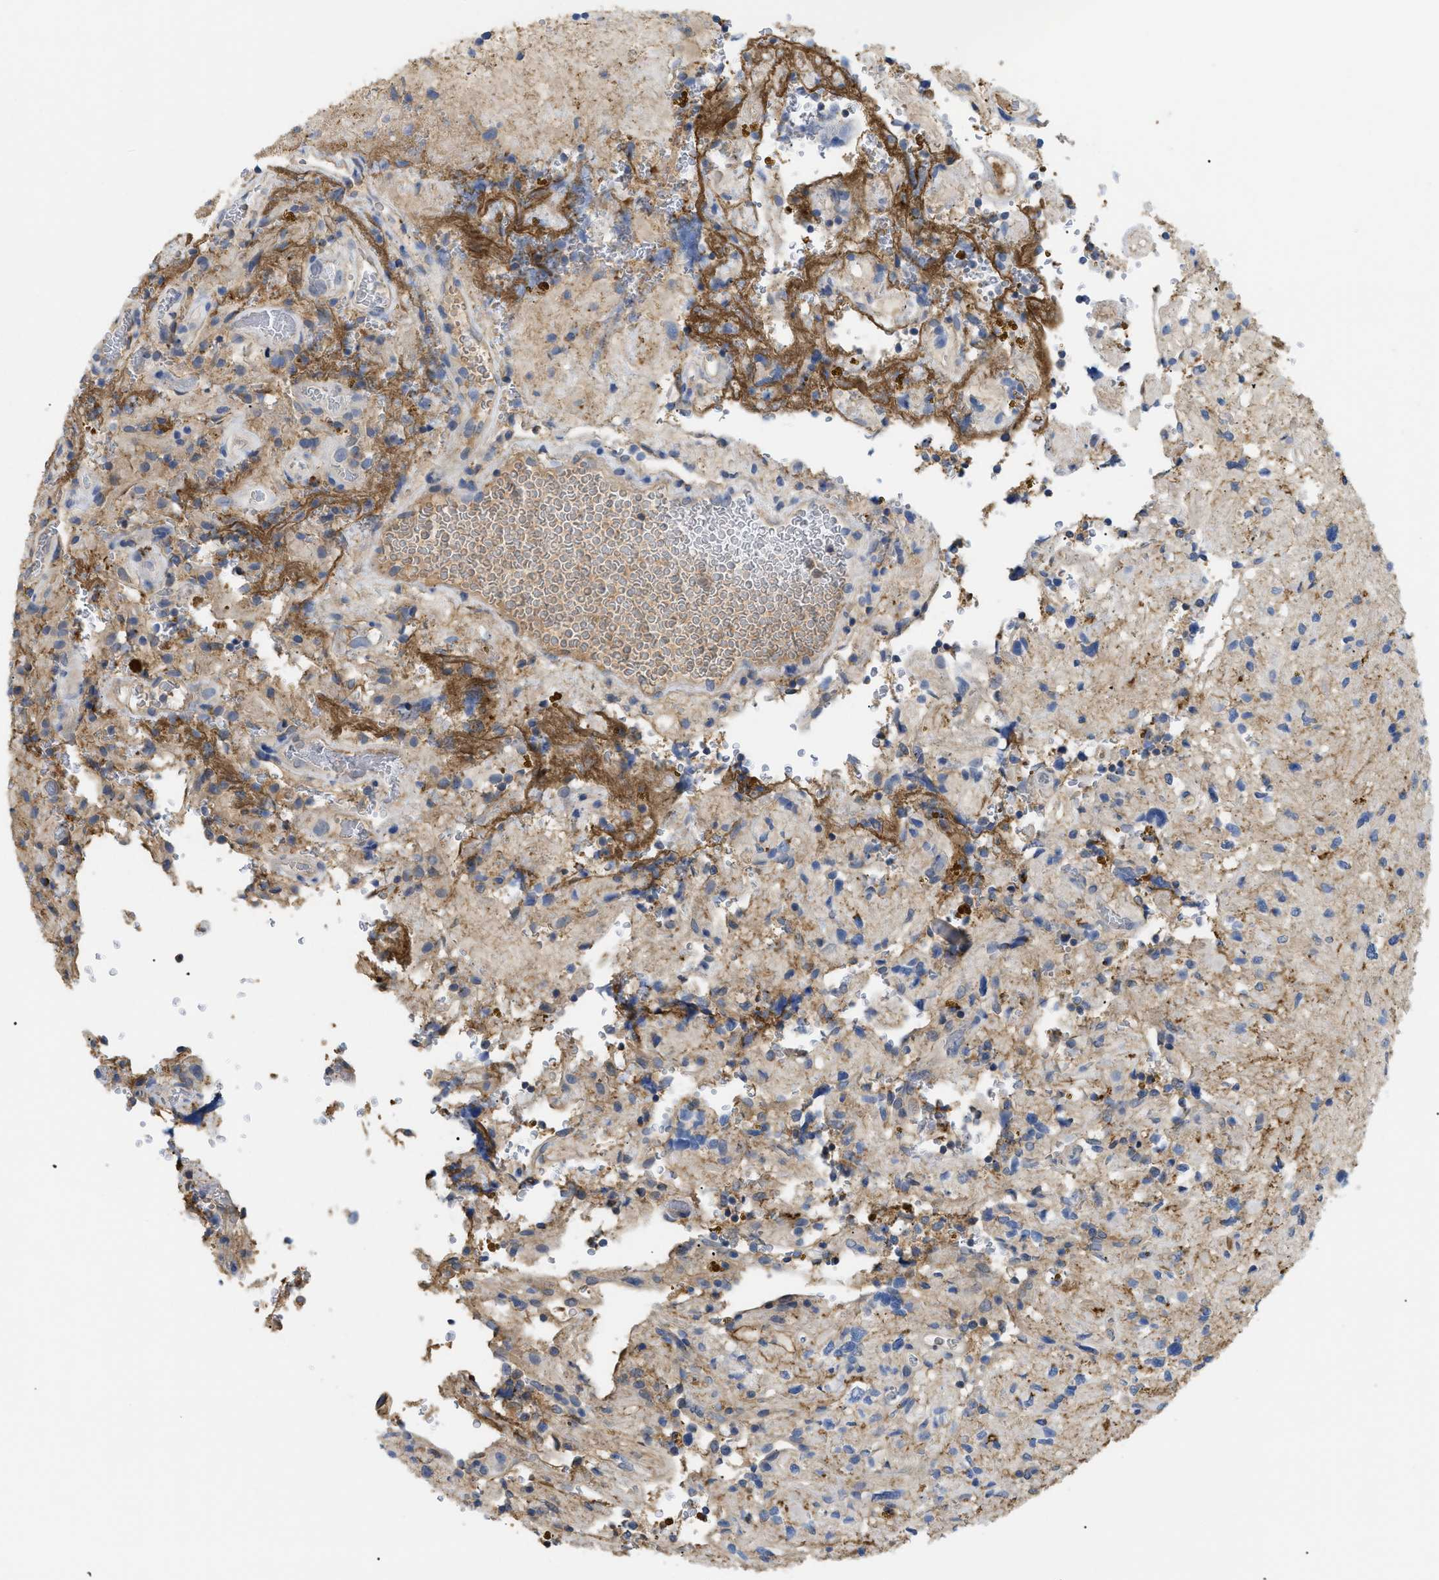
{"staining": {"intensity": "weak", "quantity": "<25%", "location": "cytoplasmic/membranous"}, "tissue": "glioma", "cell_type": "Tumor cells", "image_type": "cancer", "snomed": [{"axis": "morphology", "description": "Glioma, malignant, High grade"}, {"axis": "topography", "description": "Brain"}], "caption": "High power microscopy photomicrograph of an immunohistochemistry photomicrograph of malignant glioma (high-grade), revealing no significant expression in tumor cells.", "gene": "ANXA4", "patient": {"sex": "male", "age": 33}}